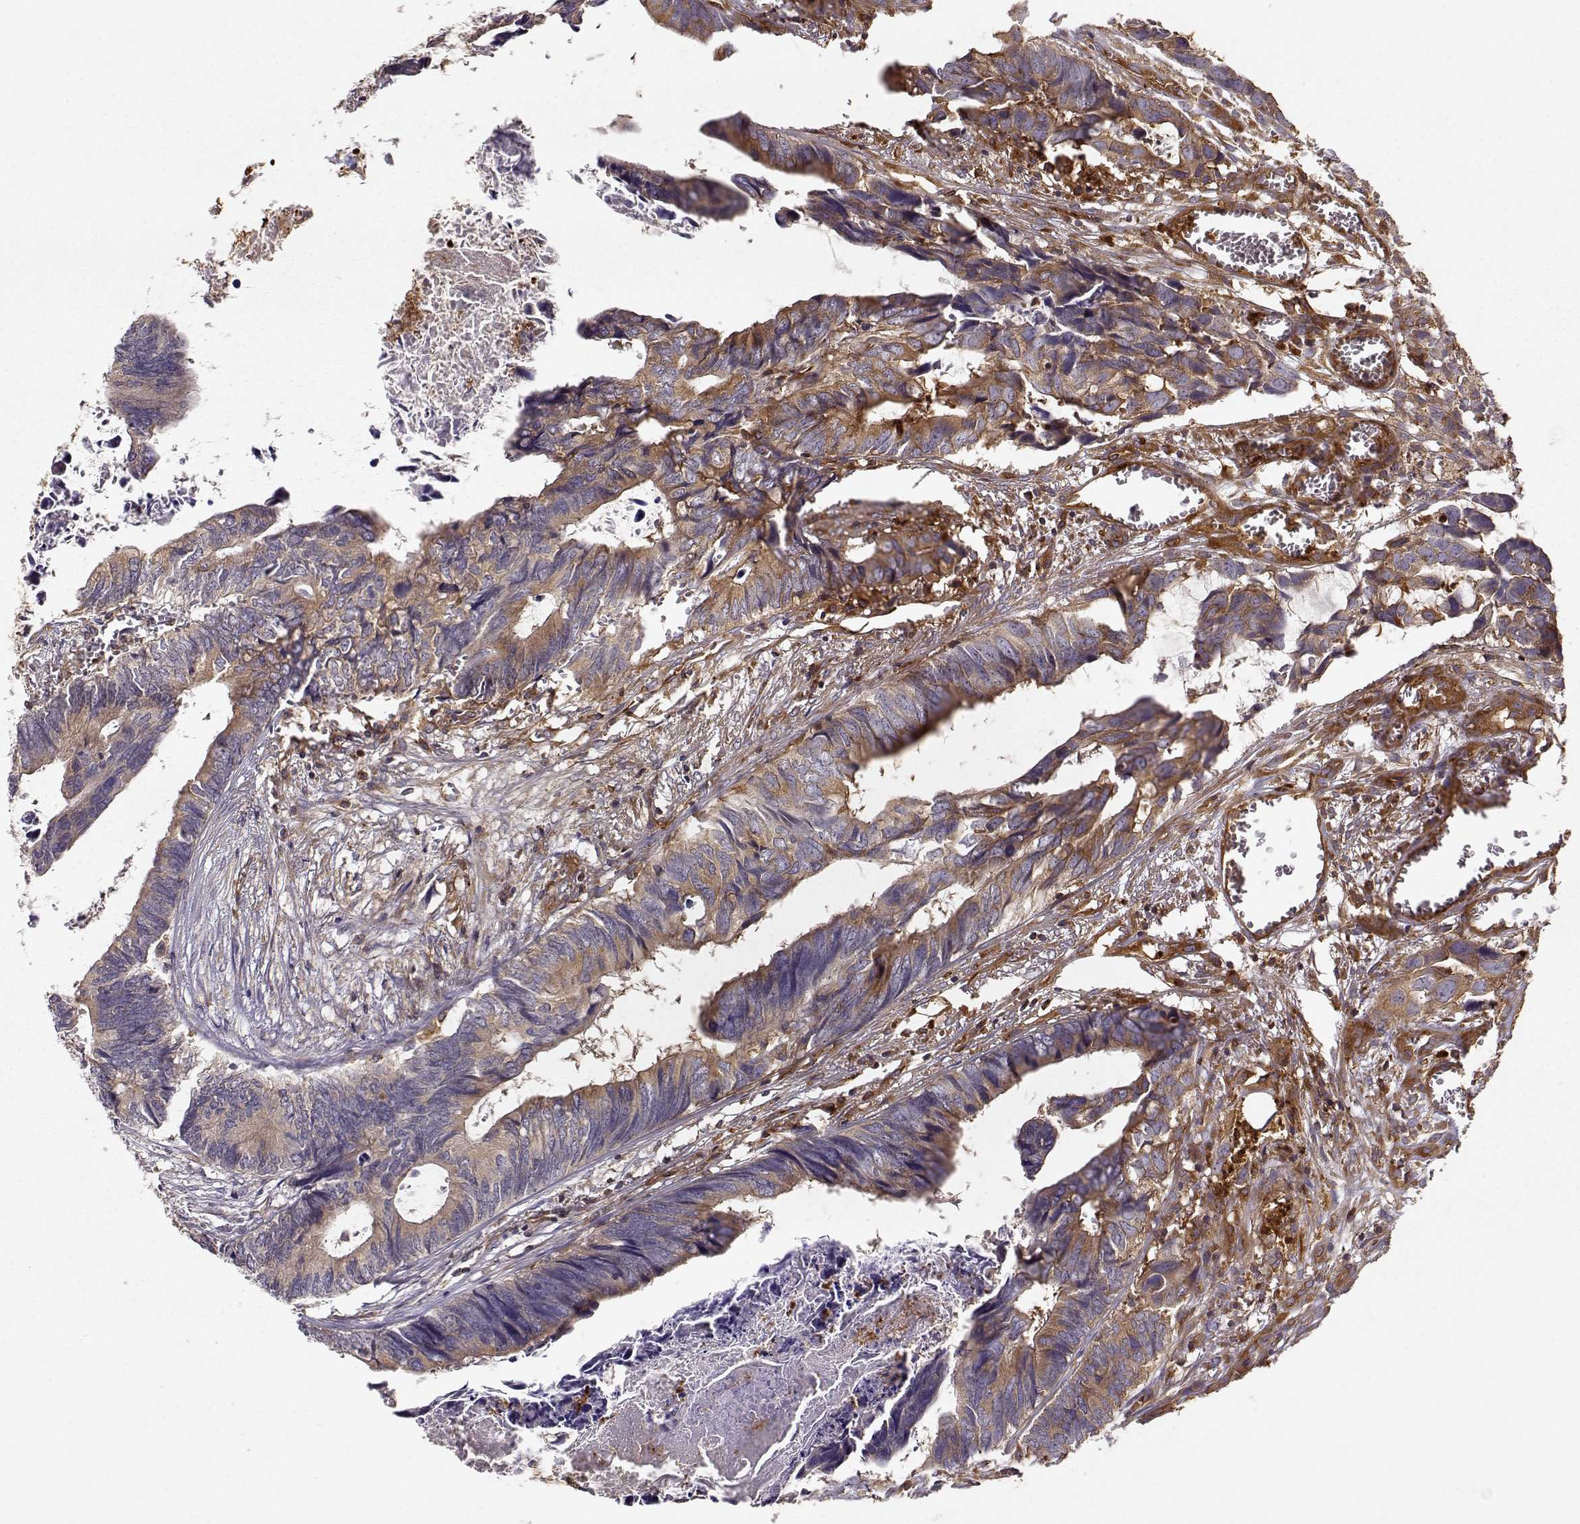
{"staining": {"intensity": "moderate", "quantity": ">75%", "location": "cytoplasmic/membranous"}, "tissue": "colorectal cancer", "cell_type": "Tumor cells", "image_type": "cancer", "snomed": [{"axis": "morphology", "description": "Adenocarcinoma, NOS"}, {"axis": "topography", "description": "Colon"}], "caption": "Colorectal cancer (adenocarcinoma) stained for a protein shows moderate cytoplasmic/membranous positivity in tumor cells.", "gene": "ARHGEF2", "patient": {"sex": "female", "age": 82}}